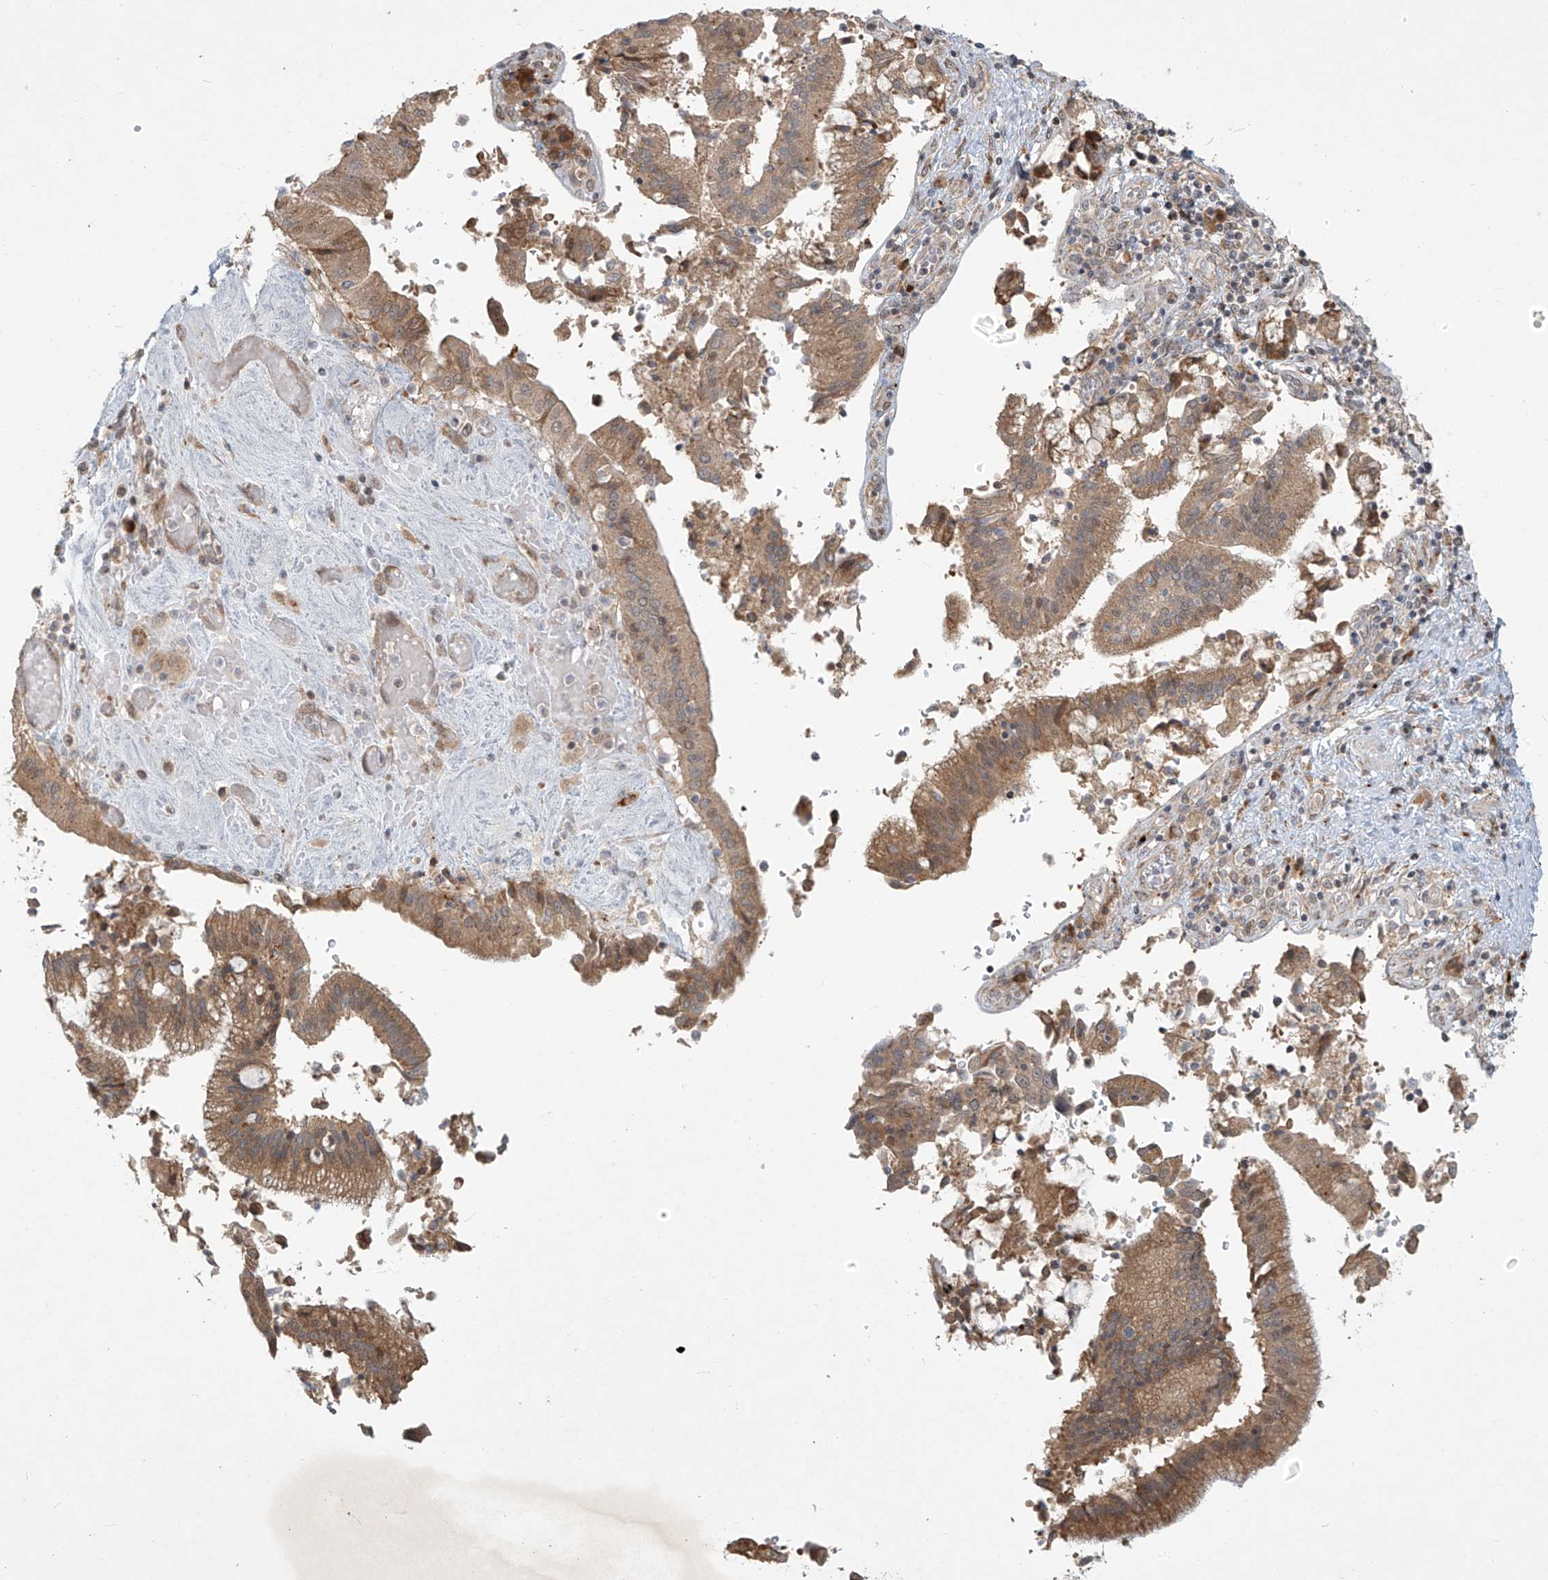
{"staining": {"intensity": "moderate", "quantity": "25%-75%", "location": "cytoplasmic/membranous"}, "tissue": "pancreatic cancer", "cell_type": "Tumor cells", "image_type": "cancer", "snomed": [{"axis": "morphology", "description": "Adenocarcinoma, NOS"}, {"axis": "topography", "description": "Pancreas"}], "caption": "Tumor cells show moderate cytoplasmic/membranous staining in about 25%-75% of cells in pancreatic cancer (adenocarcinoma). Immunohistochemistry (ihc) stains the protein of interest in brown and the nuclei are stained blue.", "gene": "PLEKHM3", "patient": {"sex": "male", "age": 46}}